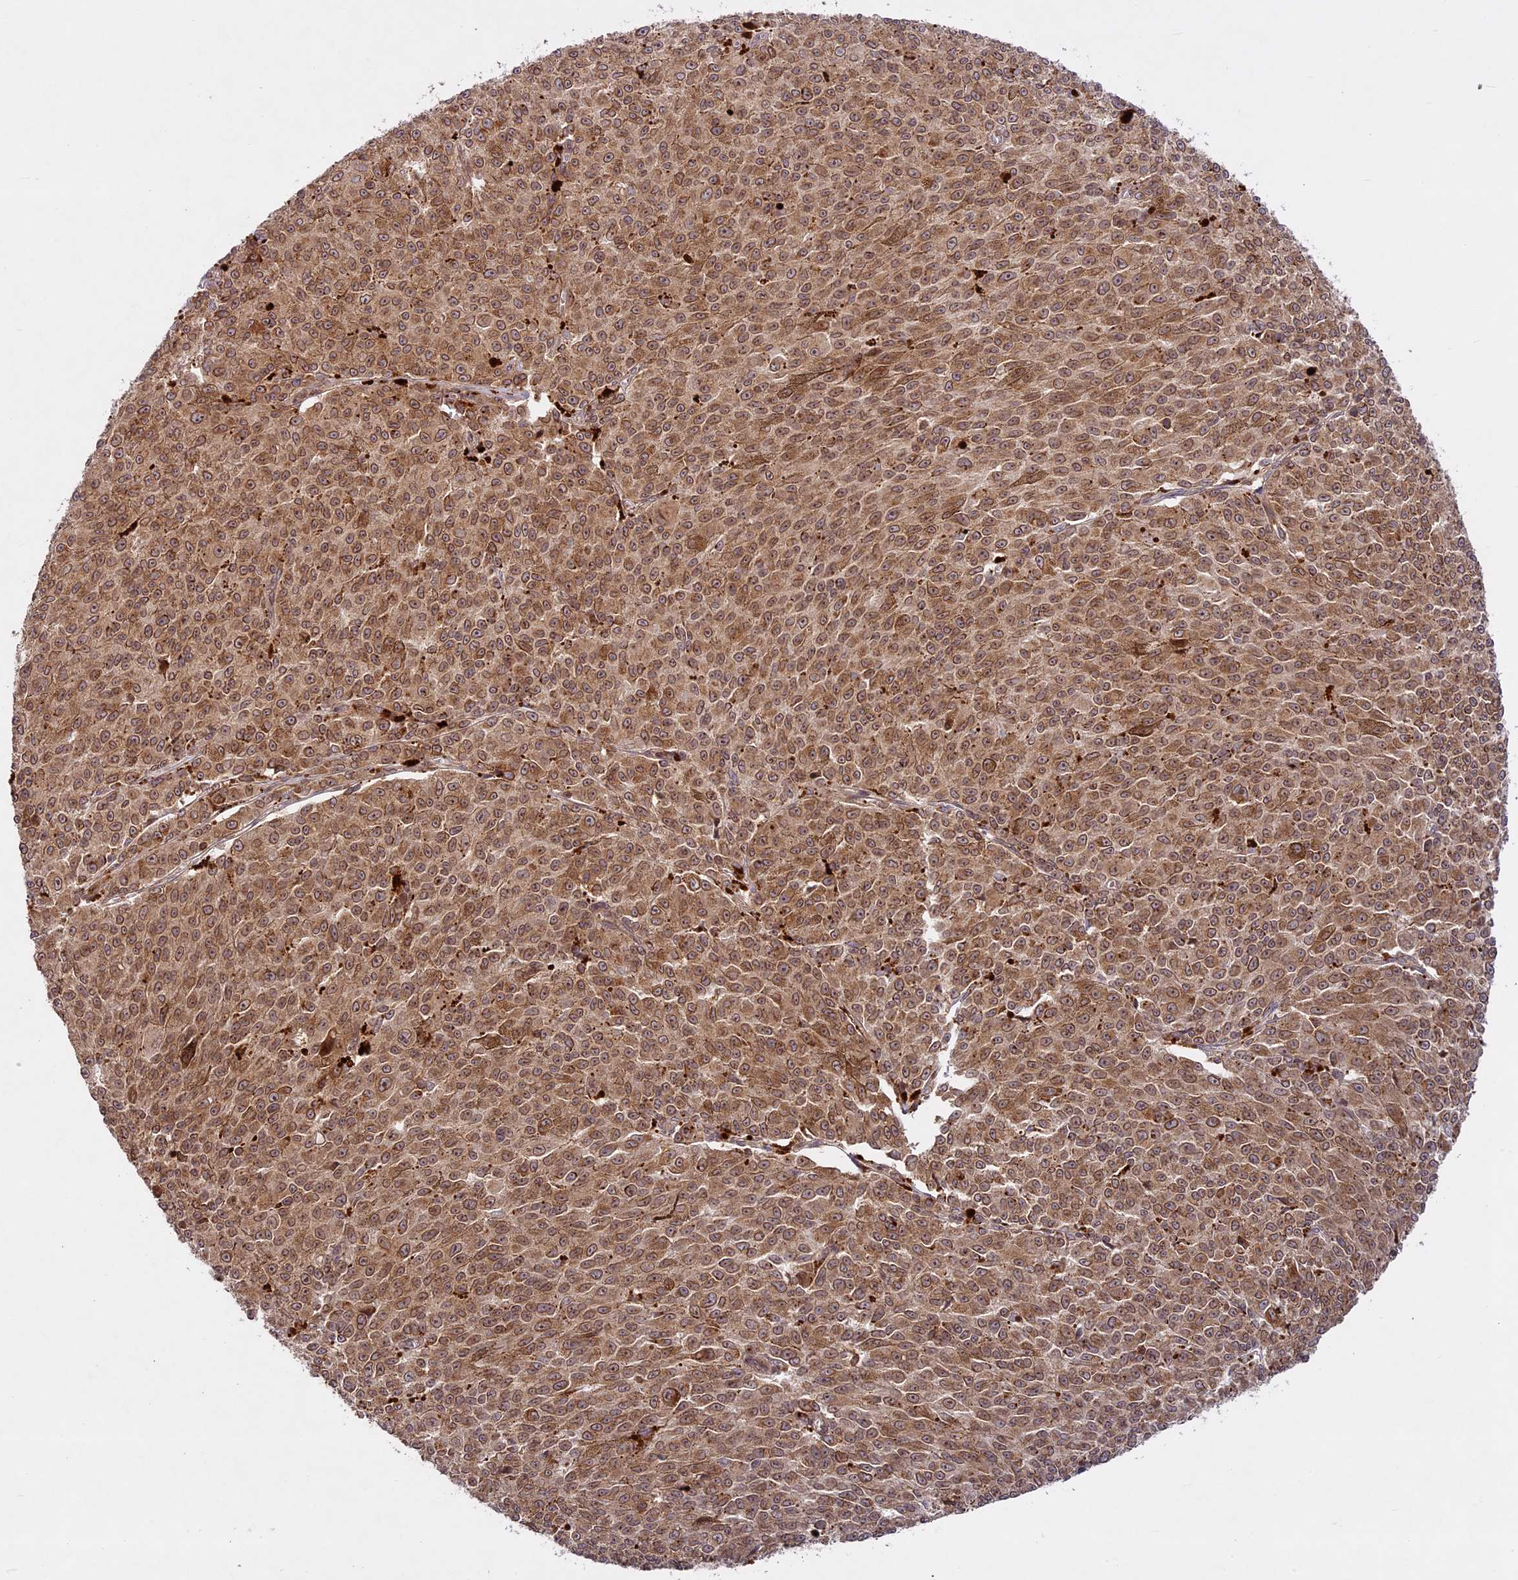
{"staining": {"intensity": "moderate", "quantity": ">75%", "location": "cytoplasmic/membranous,nuclear"}, "tissue": "melanoma", "cell_type": "Tumor cells", "image_type": "cancer", "snomed": [{"axis": "morphology", "description": "Malignant melanoma, NOS"}, {"axis": "topography", "description": "Skin"}], "caption": "Malignant melanoma stained with IHC reveals moderate cytoplasmic/membranous and nuclear expression in approximately >75% of tumor cells.", "gene": "DGKH", "patient": {"sex": "female", "age": 52}}